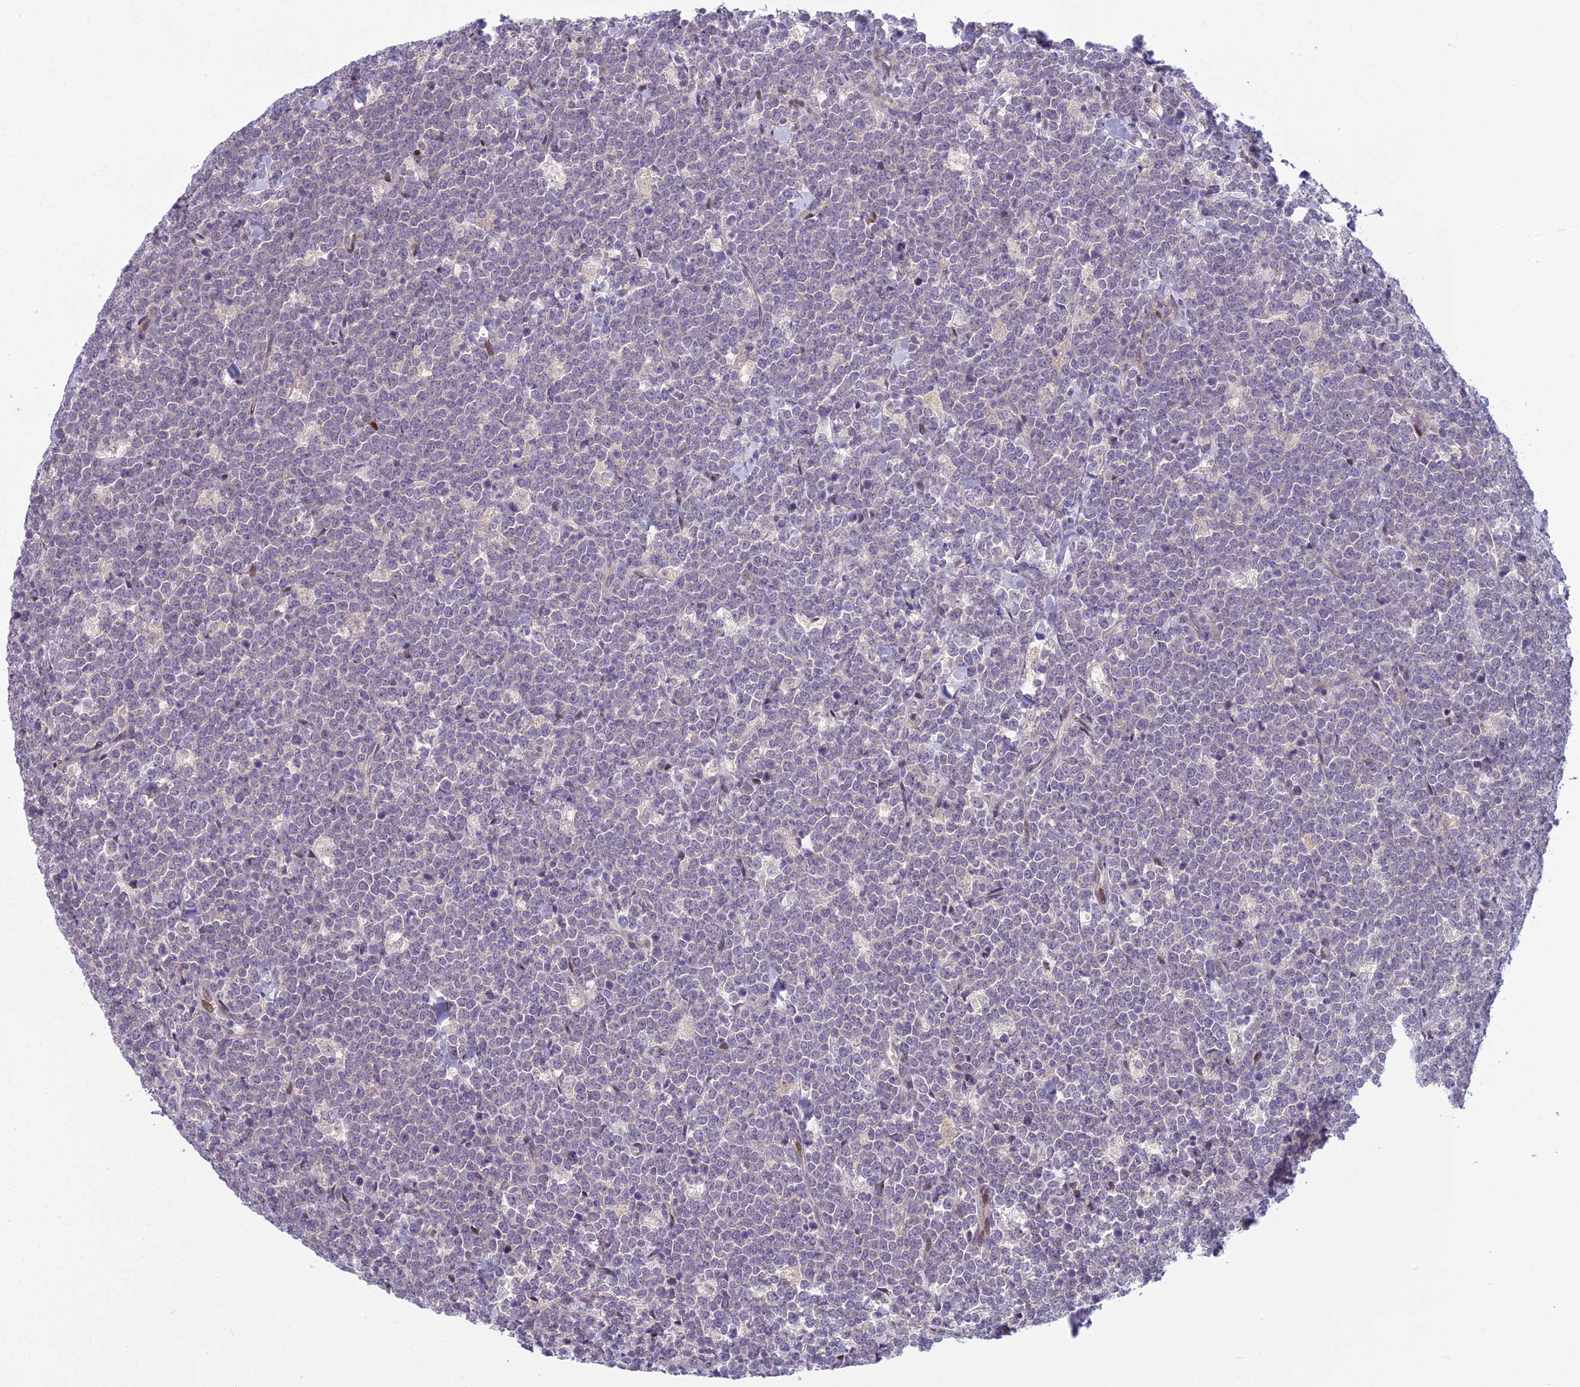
{"staining": {"intensity": "negative", "quantity": "none", "location": "none"}, "tissue": "lymphoma", "cell_type": "Tumor cells", "image_type": "cancer", "snomed": [{"axis": "morphology", "description": "Malignant lymphoma, non-Hodgkin's type, High grade"}, {"axis": "topography", "description": "Small intestine"}], "caption": "Malignant lymphoma, non-Hodgkin's type (high-grade) was stained to show a protein in brown. There is no significant positivity in tumor cells.", "gene": "AP1M1", "patient": {"sex": "male", "age": 8}}